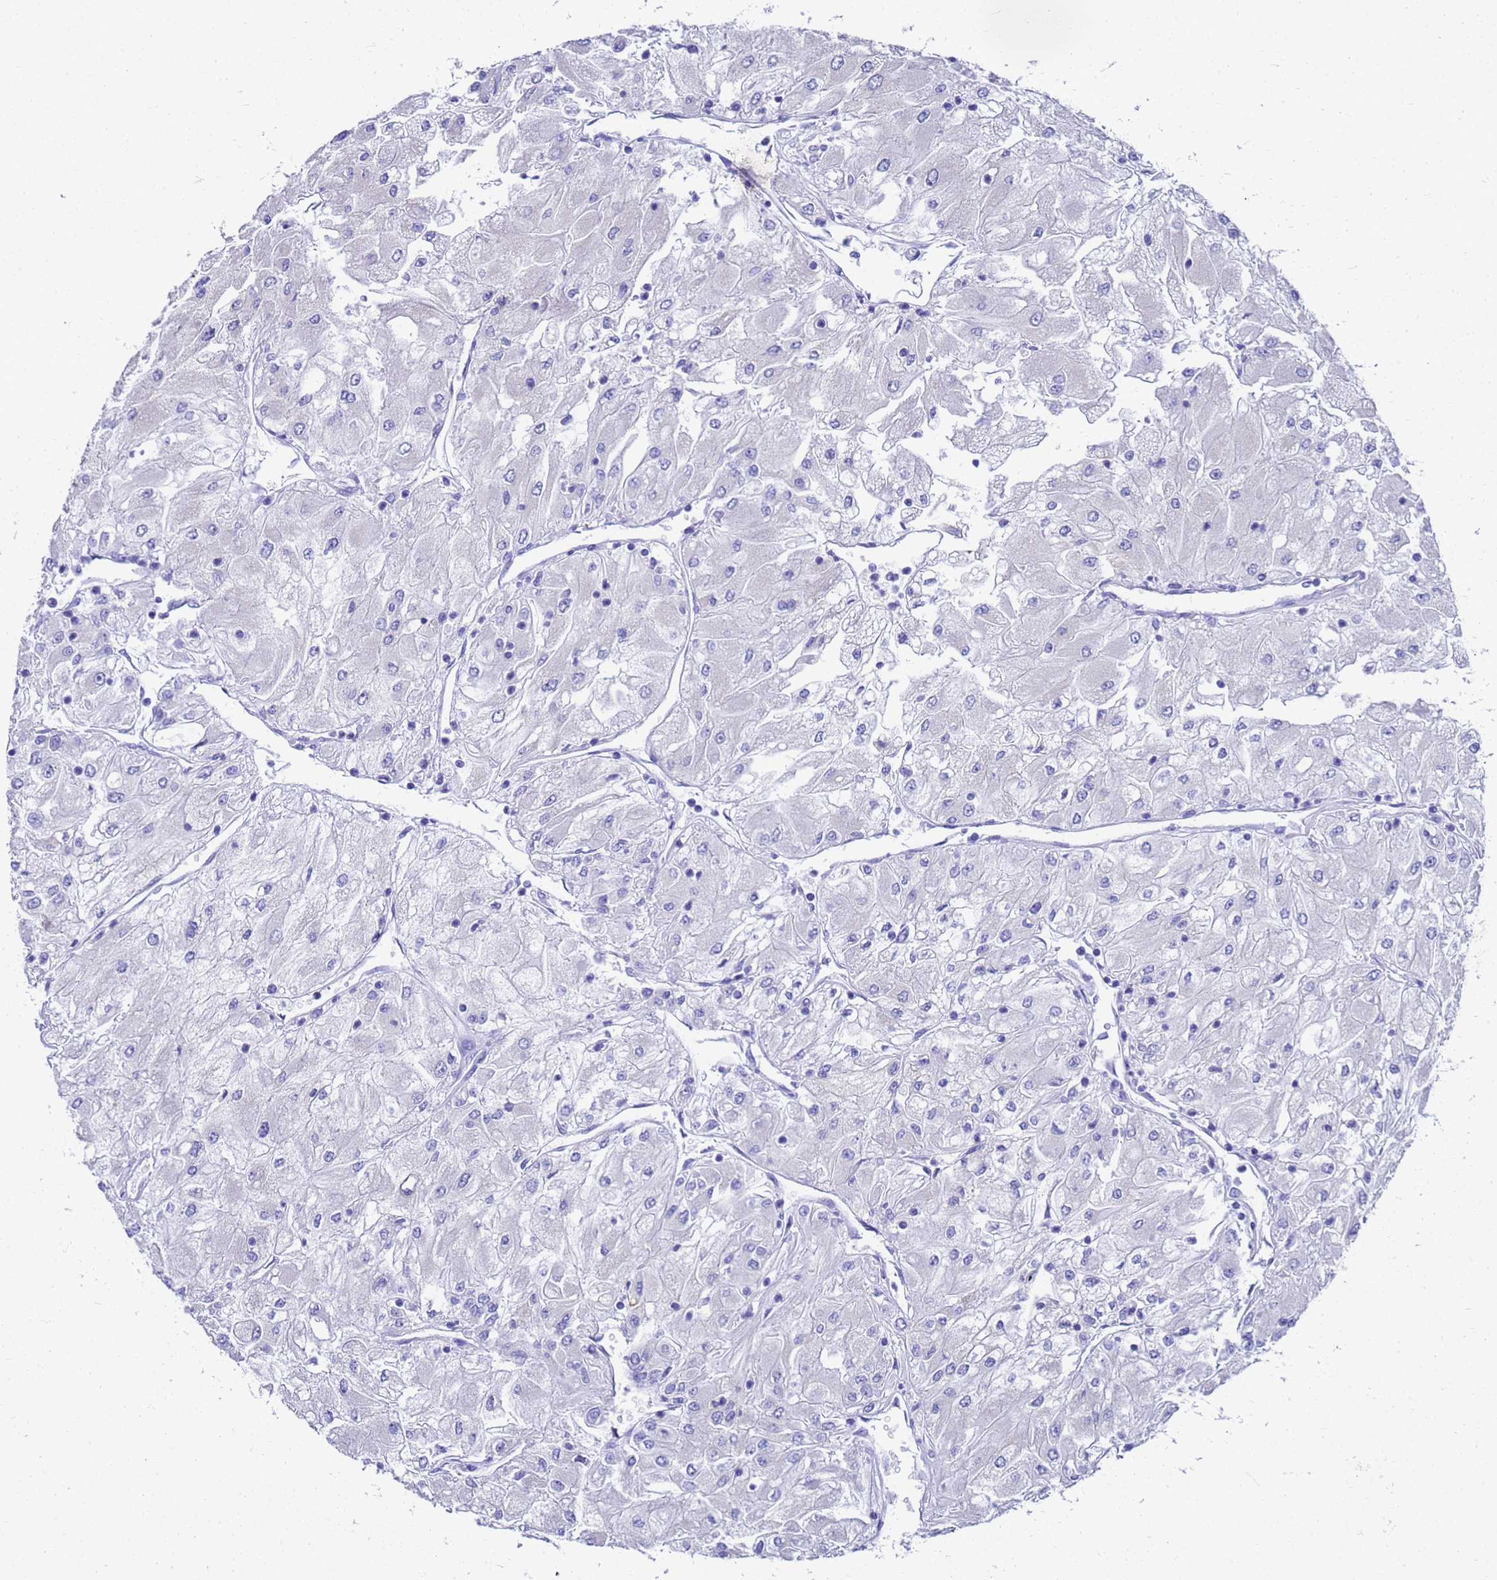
{"staining": {"intensity": "negative", "quantity": "none", "location": "none"}, "tissue": "renal cancer", "cell_type": "Tumor cells", "image_type": "cancer", "snomed": [{"axis": "morphology", "description": "Adenocarcinoma, NOS"}, {"axis": "topography", "description": "Kidney"}], "caption": "The histopathology image shows no staining of tumor cells in renal cancer (adenocarcinoma).", "gene": "MS4A13", "patient": {"sex": "male", "age": 80}}